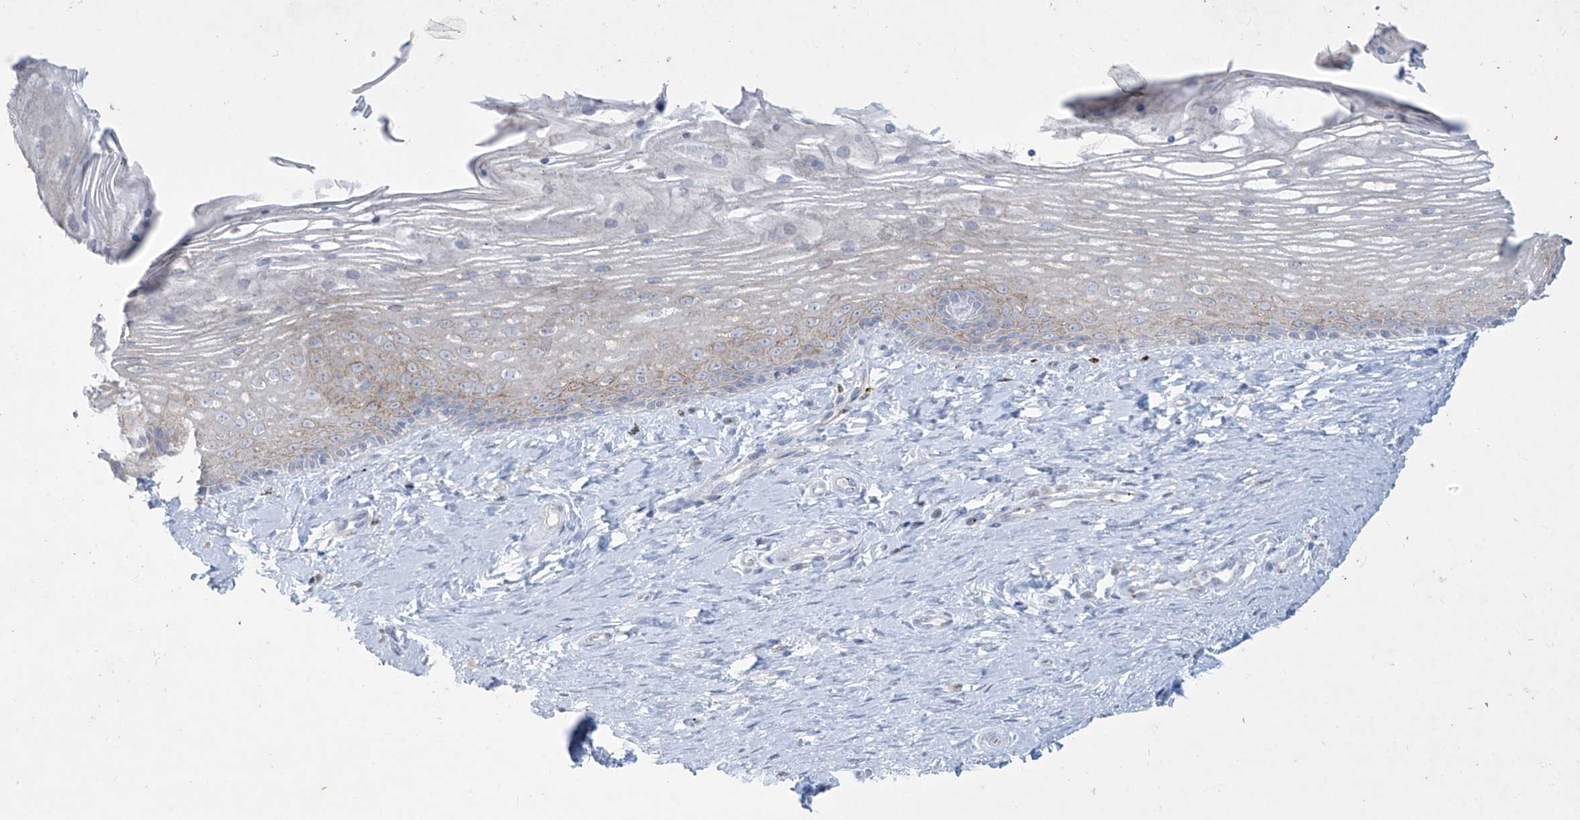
{"staining": {"intensity": "moderate", "quantity": "<25%", "location": "cytoplasmic/membranous"}, "tissue": "vagina", "cell_type": "Squamous epithelial cells", "image_type": "normal", "snomed": [{"axis": "morphology", "description": "Normal tissue, NOS"}, {"axis": "topography", "description": "Vagina"}], "caption": "Immunohistochemical staining of benign vagina exhibits moderate cytoplasmic/membranous protein expression in approximately <25% of squamous epithelial cells.", "gene": "GPR137C", "patient": {"sex": "female", "age": 46}}